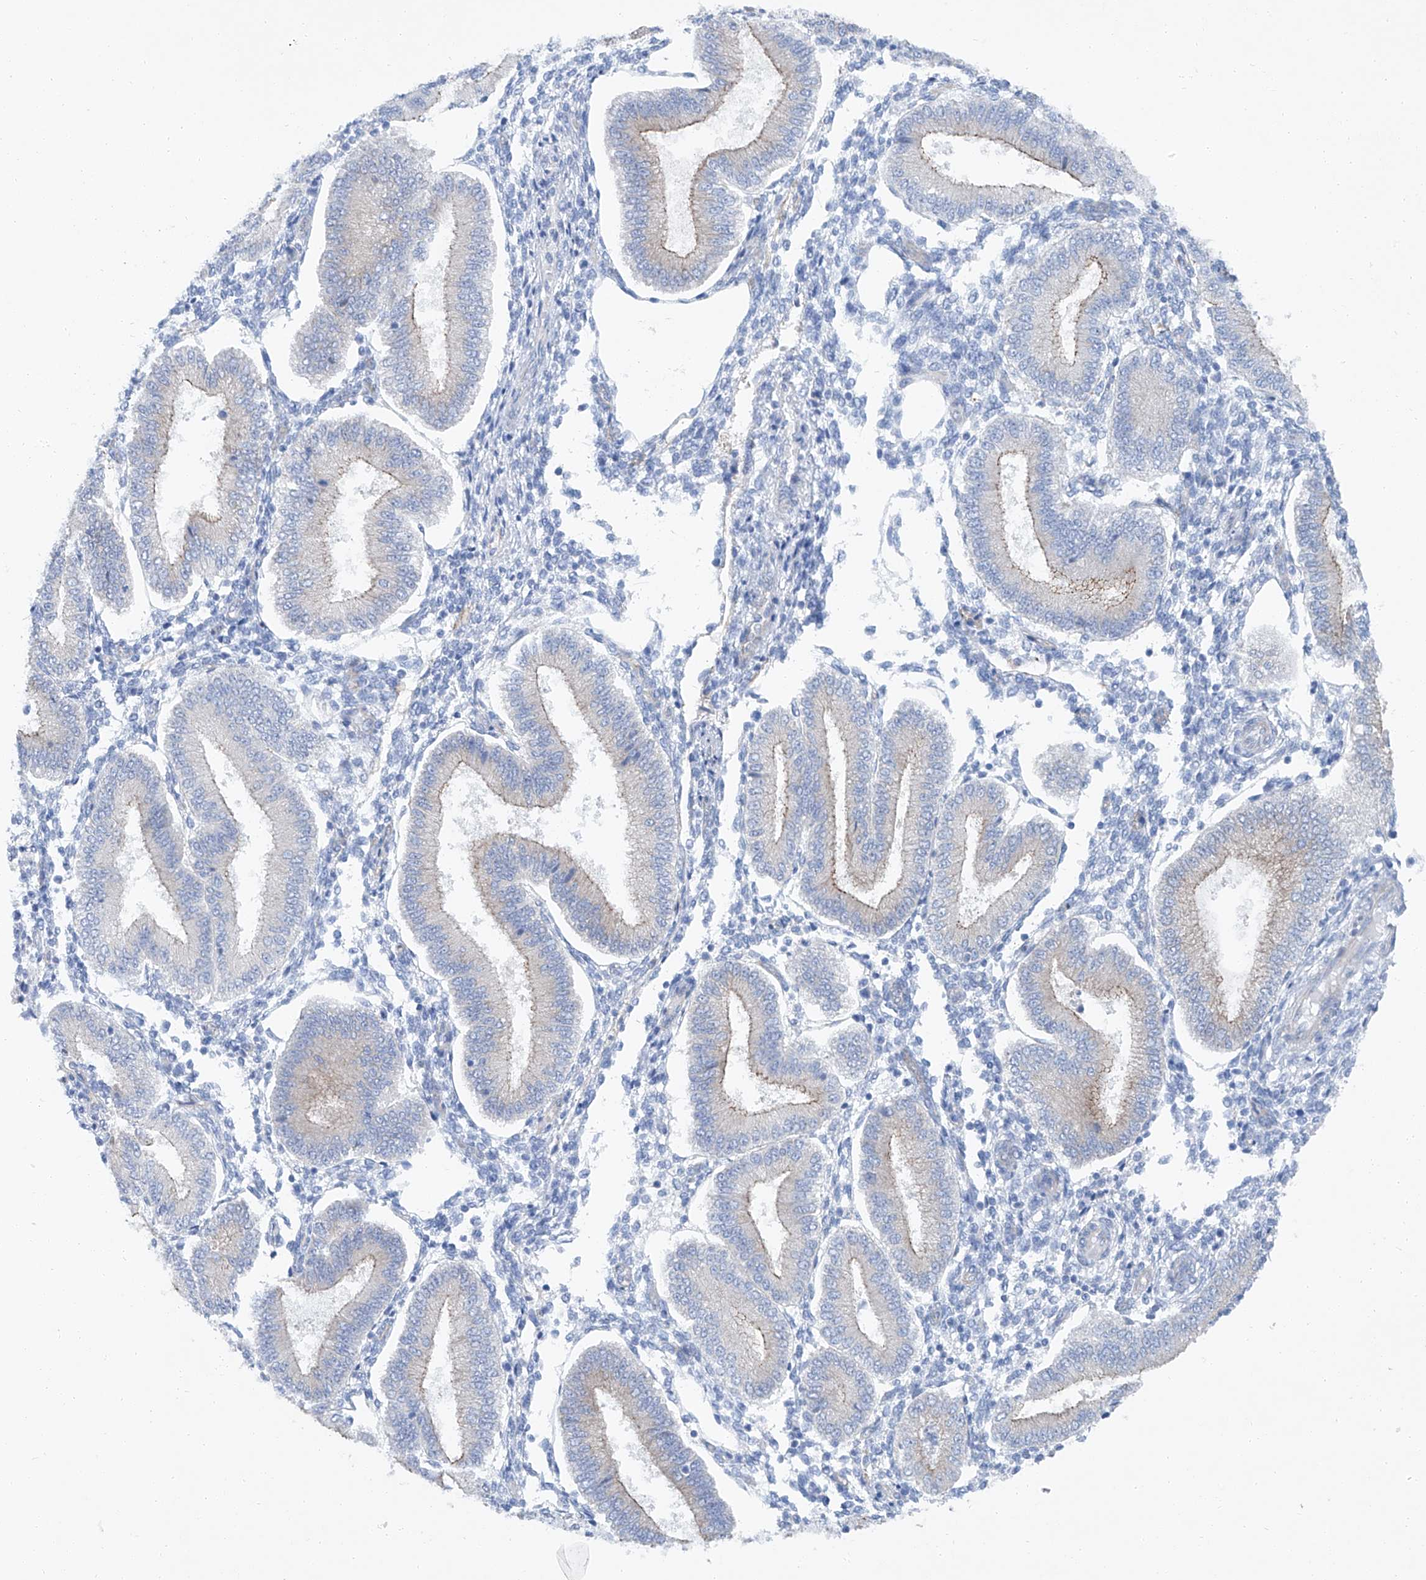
{"staining": {"intensity": "negative", "quantity": "none", "location": "none"}, "tissue": "endometrium", "cell_type": "Cells in endometrial stroma", "image_type": "normal", "snomed": [{"axis": "morphology", "description": "Normal tissue, NOS"}, {"axis": "topography", "description": "Endometrium"}], "caption": "High power microscopy photomicrograph of an immunohistochemistry (IHC) image of benign endometrium, revealing no significant positivity in cells in endometrial stroma.", "gene": "MAGI1", "patient": {"sex": "female", "age": 39}}